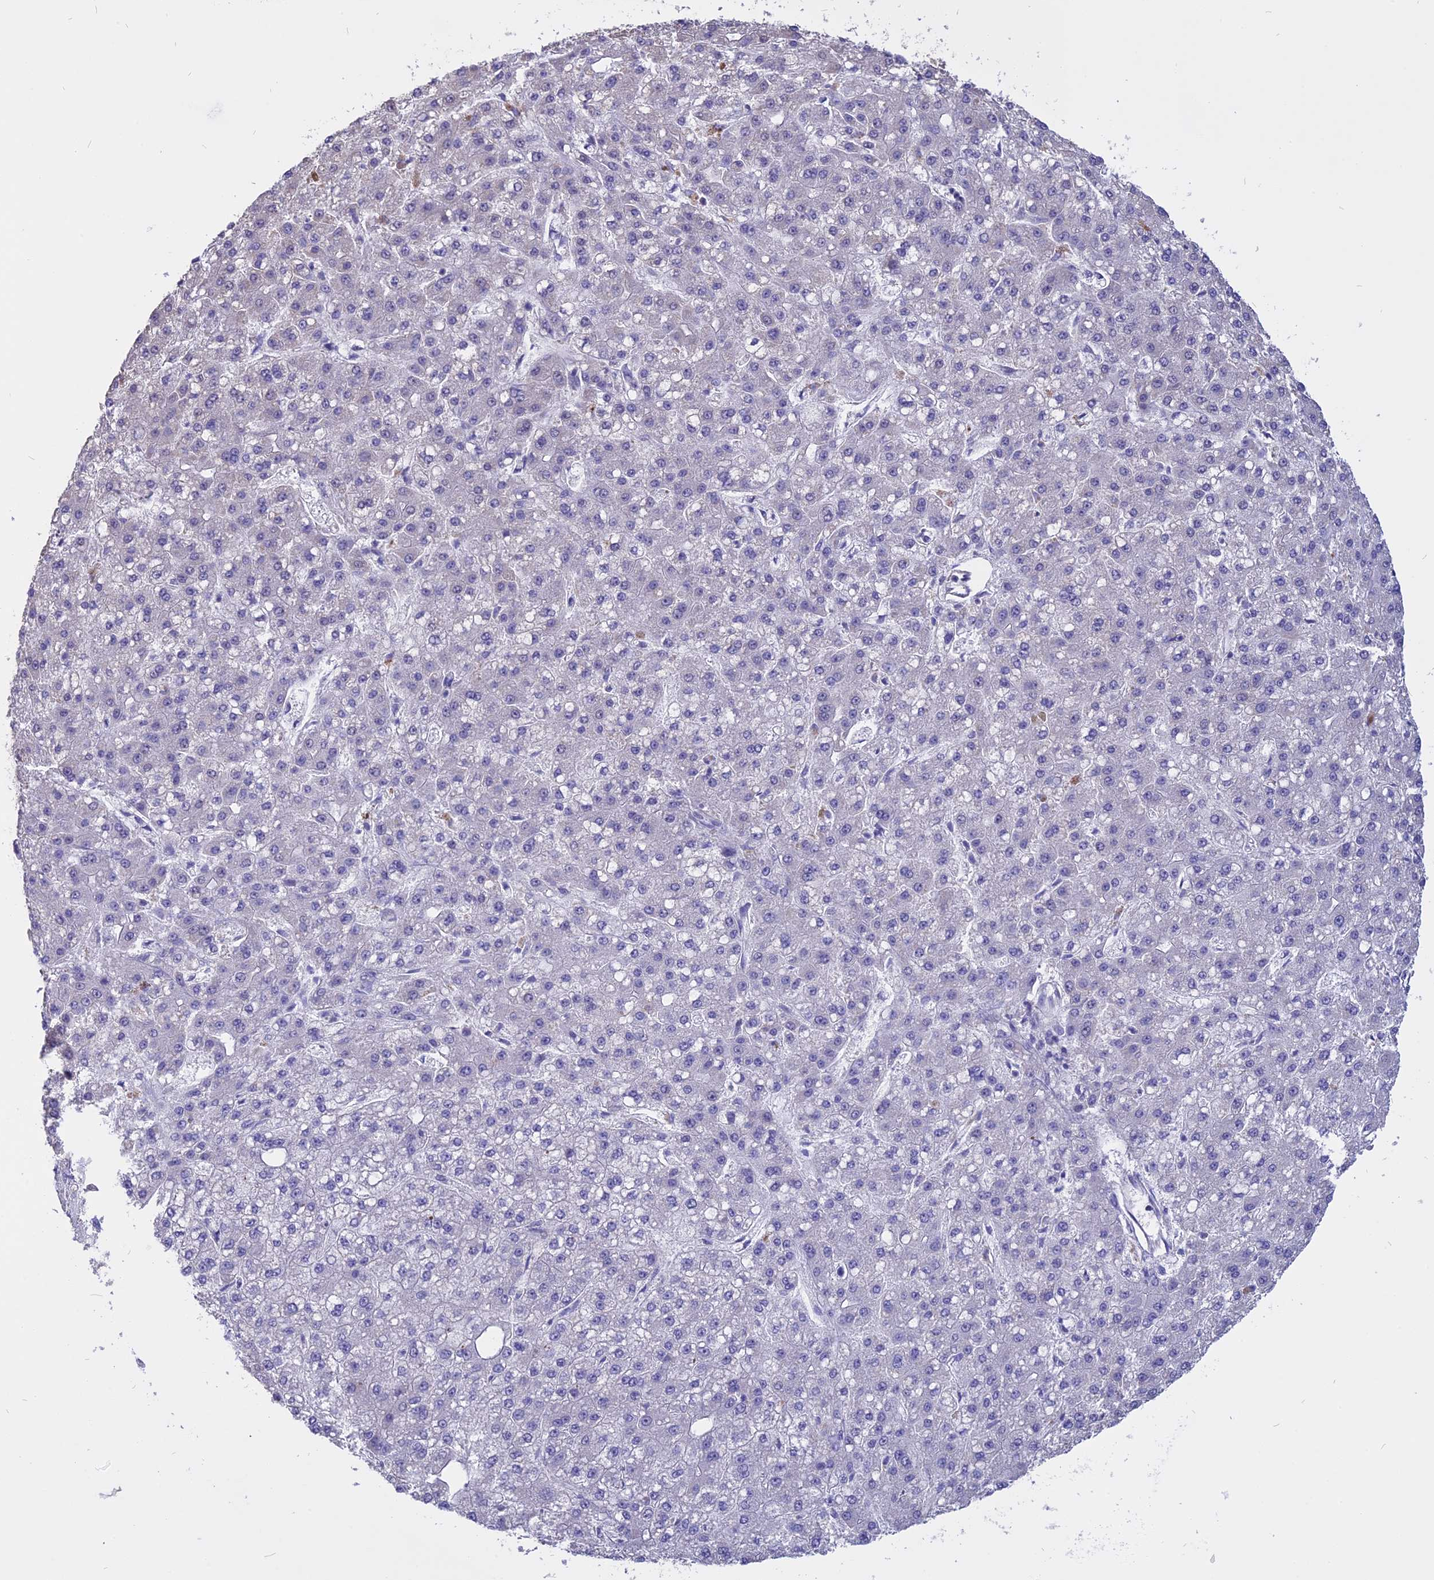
{"staining": {"intensity": "negative", "quantity": "none", "location": "none"}, "tissue": "liver cancer", "cell_type": "Tumor cells", "image_type": "cancer", "snomed": [{"axis": "morphology", "description": "Carcinoma, Hepatocellular, NOS"}, {"axis": "topography", "description": "Liver"}], "caption": "The image demonstrates no significant staining in tumor cells of liver hepatocellular carcinoma.", "gene": "CARMIL2", "patient": {"sex": "male", "age": 67}}